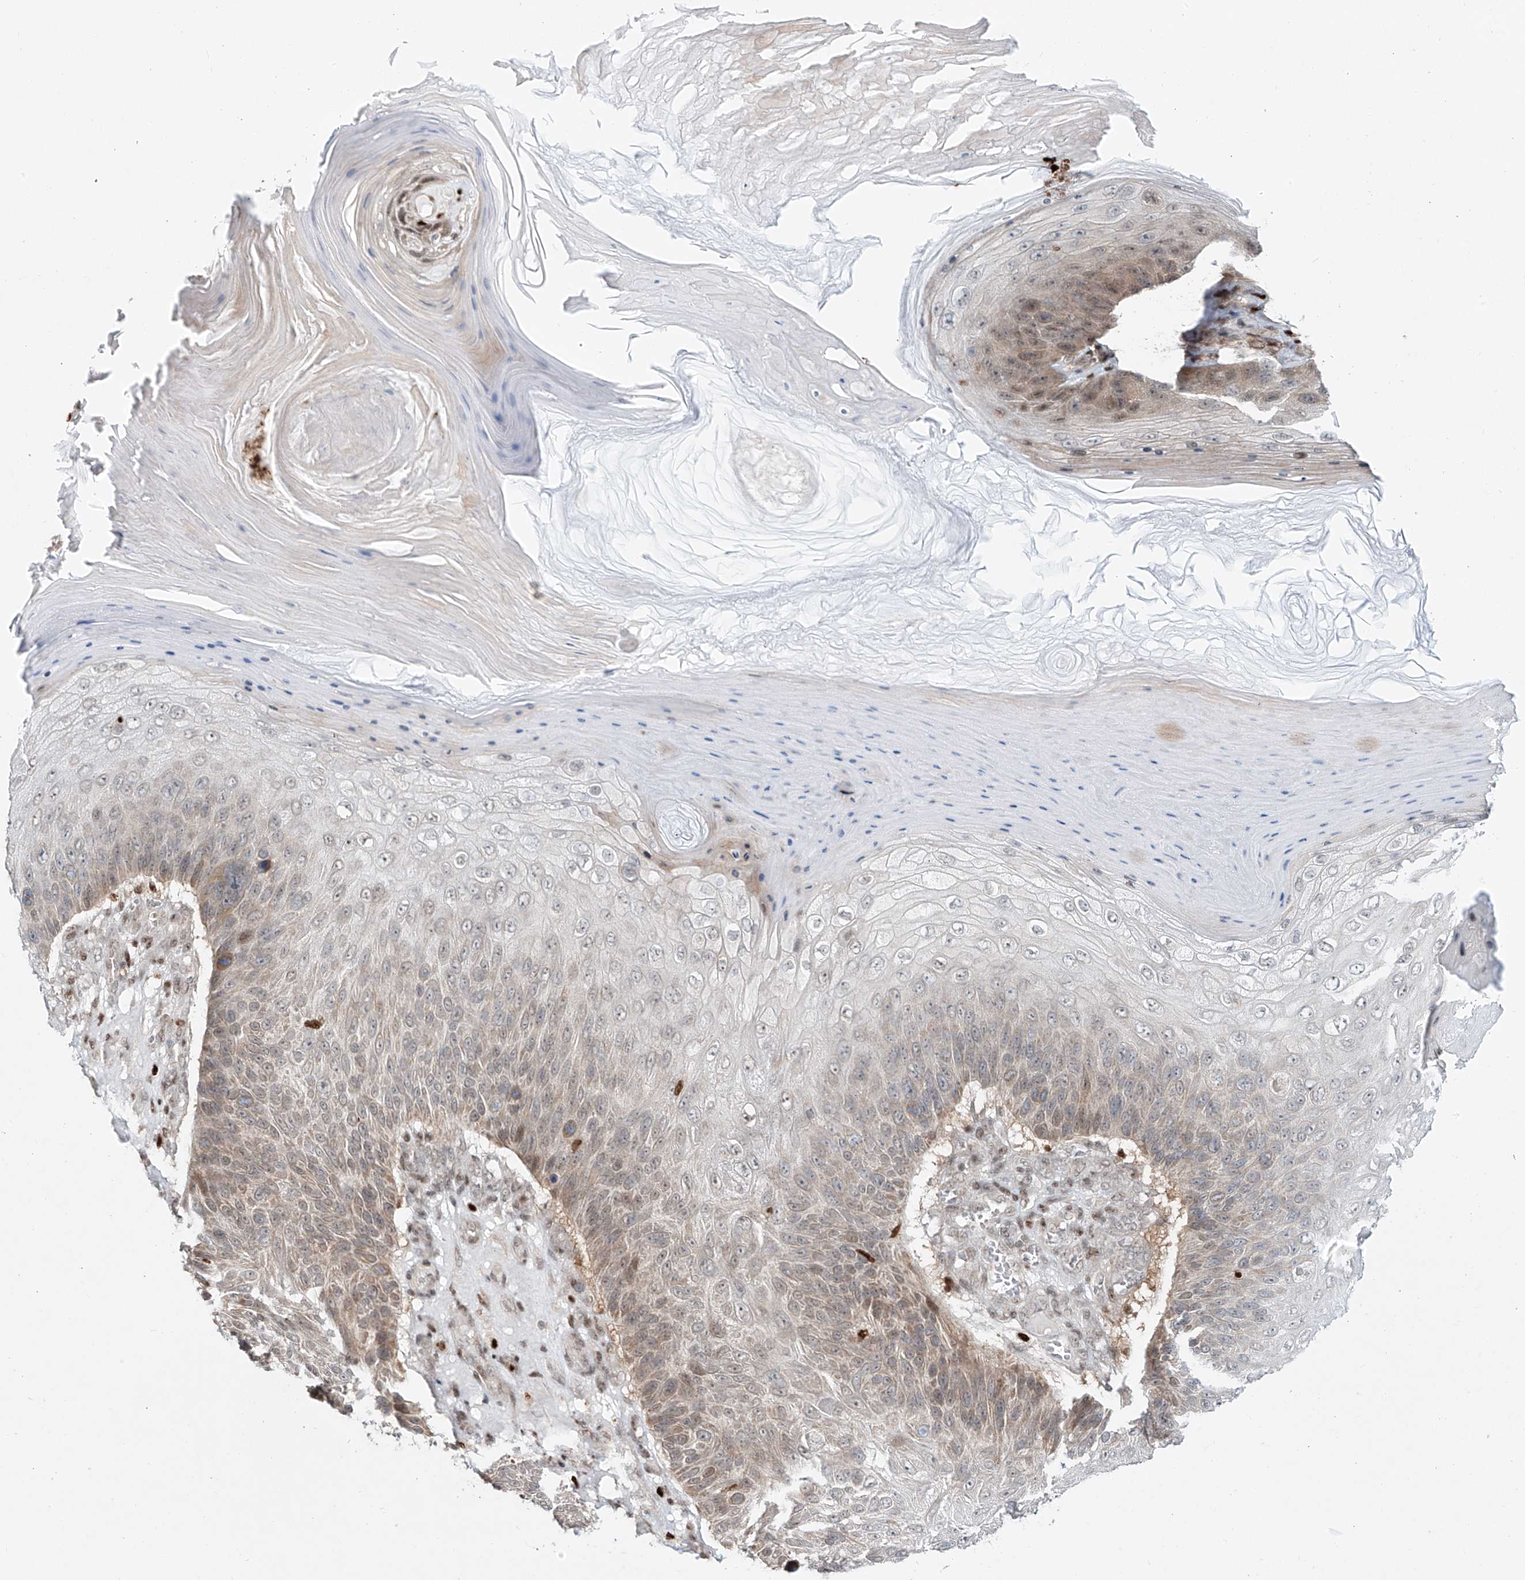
{"staining": {"intensity": "weak", "quantity": "<25%", "location": "cytoplasmic/membranous"}, "tissue": "skin cancer", "cell_type": "Tumor cells", "image_type": "cancer", "snomed": [{"axis": "morphology", "description": "Squamous cell carcinoma, NOS"}, {"axis": "topography", "description": "Skin"}], "caption": "DAB (3,3'-diaminobenzidine) immunohistochemical staining of human squamous cell carcinoma (skin) demonstrates no significant expression in tumor cells.", "gene": "DZIP1L", "patient": {"sex": "female", "age": 88}}